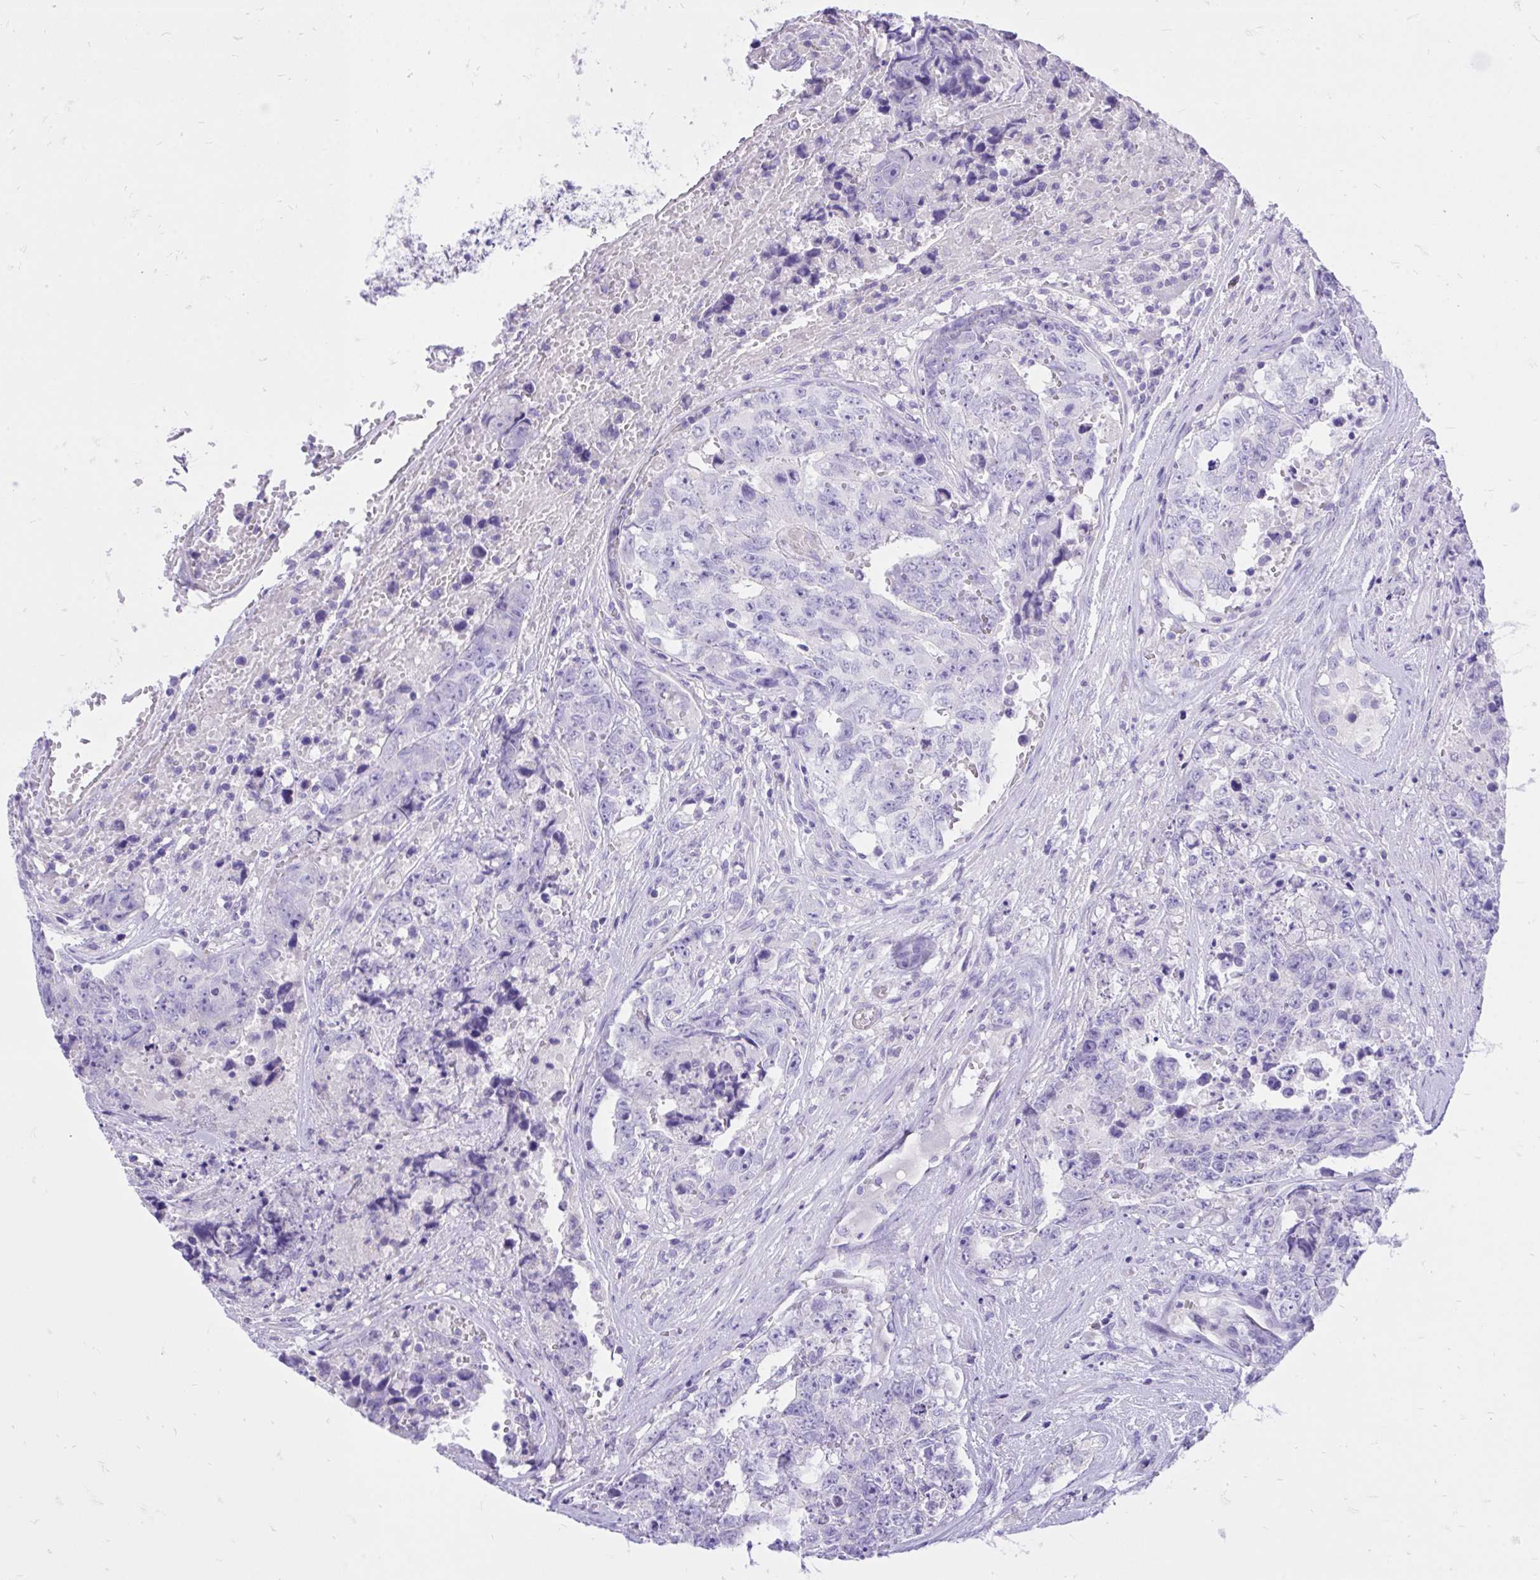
{"staining": {"intensity": "negative", "quantity": "none", "location": "none"}, "tissue": "testis cancer", "cell_type": "Tumor cells", "image_type": "cancer", "snomed": [{"axis": "morphology", "description": "Normal tissue, NOS"}, {"axis": "morphology", "description": "Carcinoma, Embryonal, NOS"}, {"axis": "topography", "description": "Testis"}, {"axis": "topography", "description": "Epididymis"}], "caption": "Tumor cells are negative for protein expression in human testis embryonal carcinoma. Nuclei are stained in blue.", "gene": "MON1A", "patient": {"sex": "male", "age": 25}}